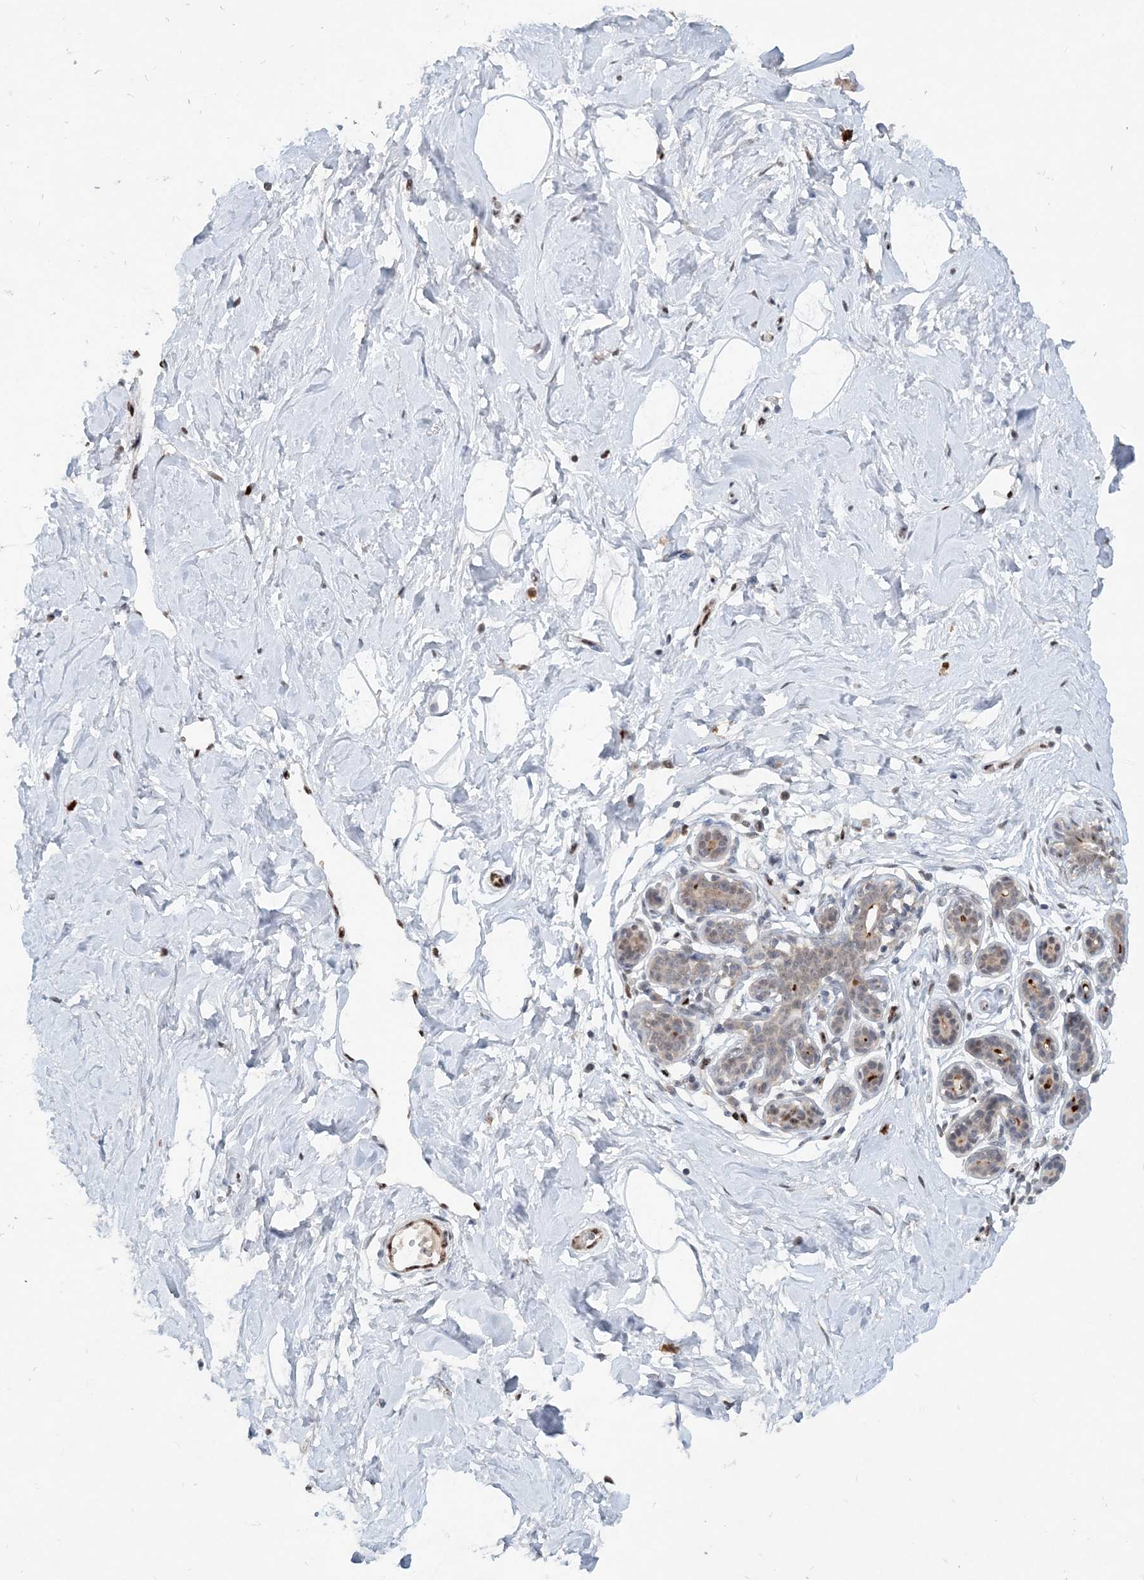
{"staining": {"intensity": "negative", "quantity": "none", "location": "none"}, "tissue": "breast", "cell_type": "Adipocytes", "image_type": "normal", "snomed": [{"axis": "morphology", "description": "Normal tissue, NOS"}, {"axis": "morphology", "description": "Adenoma, NOS"}, {"axis": "topography", "description": "Breast"}], "caption": "IHC of unremarkable human breast exhibits no staining in adipocytes.", "gene": "GIN1", "patient": {"sex": "female", "age": 23}}